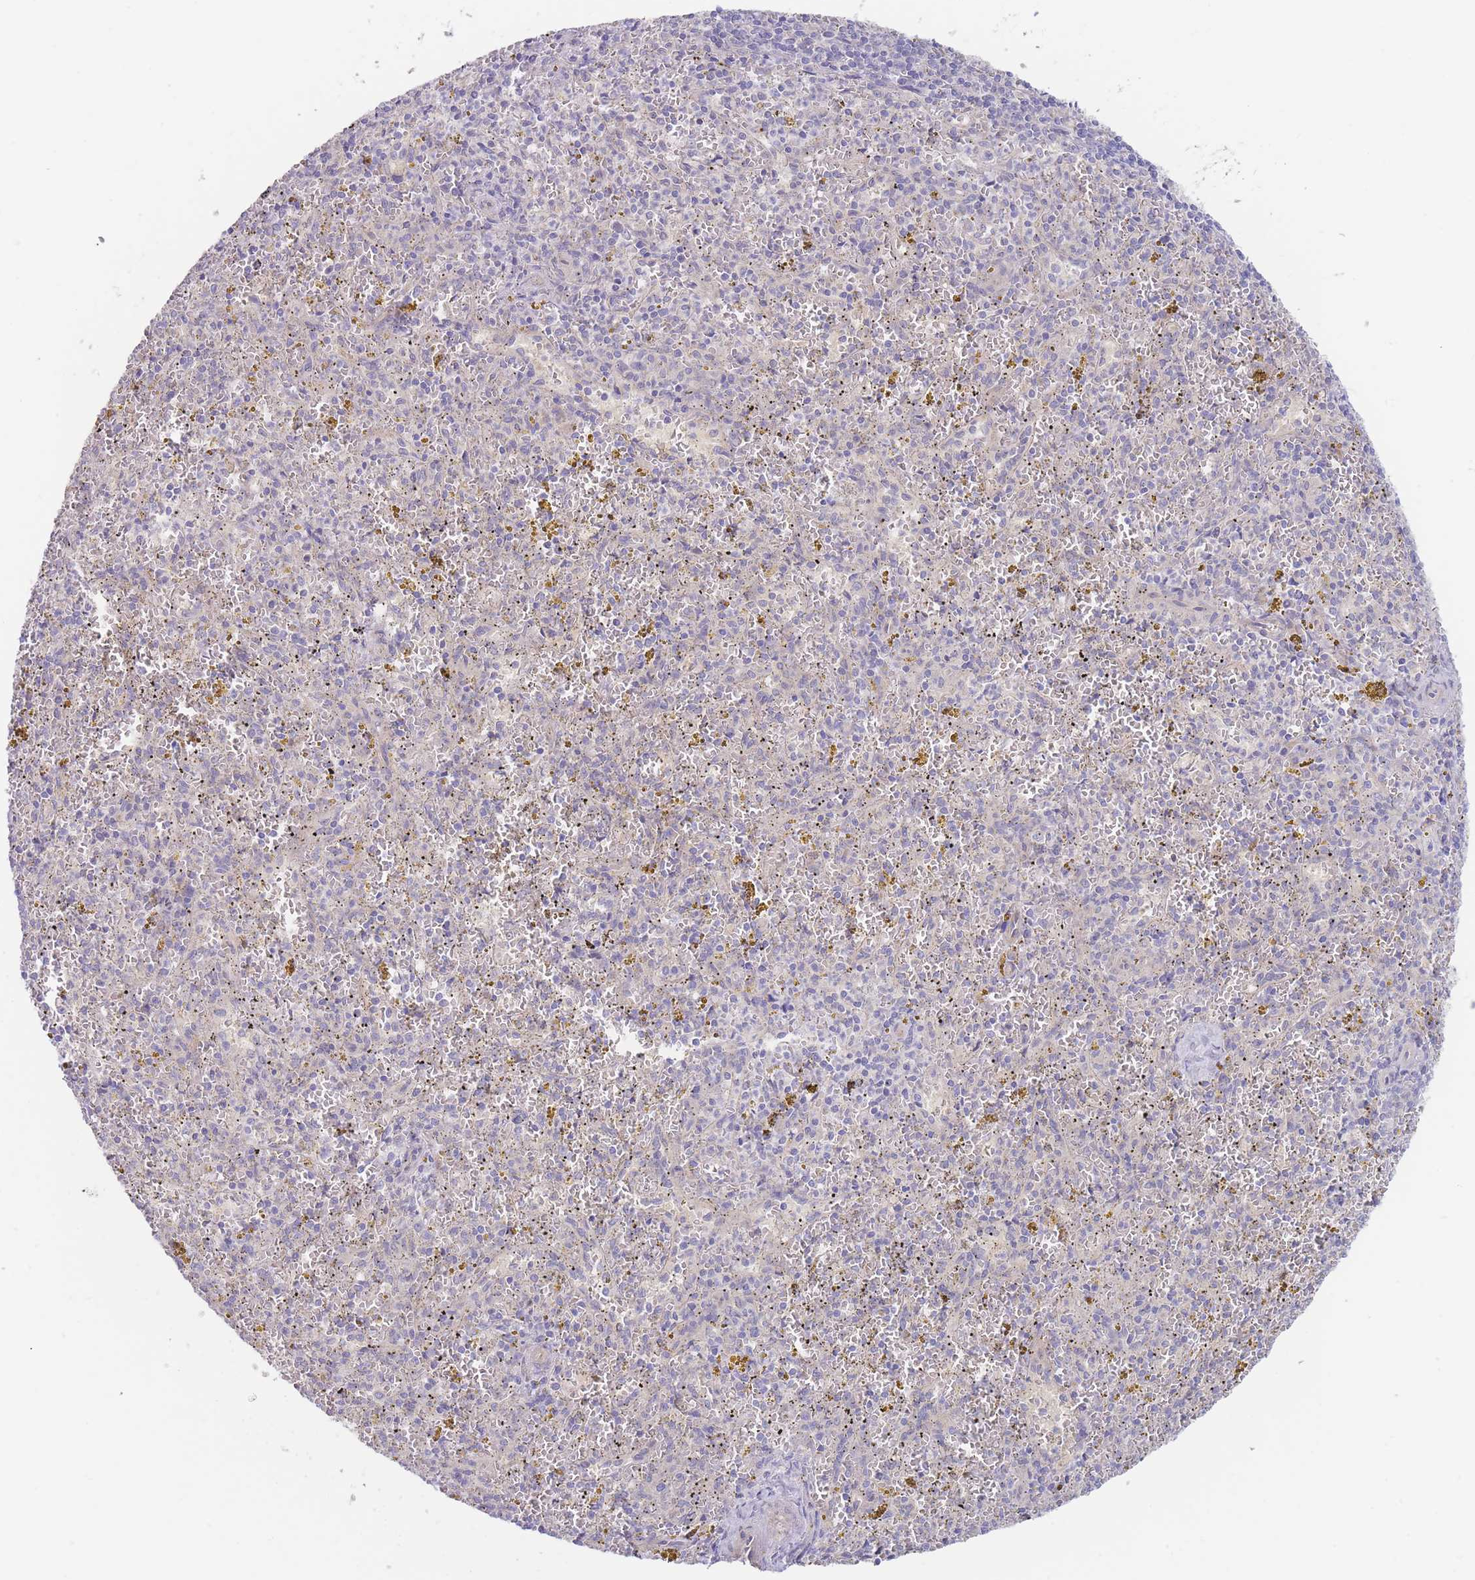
{"staining": {"intensity": "negative", "quantity": "none", "location": "none"}, "tissue": "spleen", "cell_type": "Cells in red pulp", "image_type": "normal", "snomed": [{"axis": "morphology", "description": "Normal tissue, NOS"}, {"axis": "topography", "description": "Spleen"}], "caption": "Cells in red pulp are negative for protein expression in unremarkable human spleen. Brightfield microscopy of IHC stained with DAB (3,3'-diaminobenzidine) (brown) and hematoxylin (blue), captured at high magnification.", "gene": "ZNF281", "patient": {"sex": "male", "age": 57}}